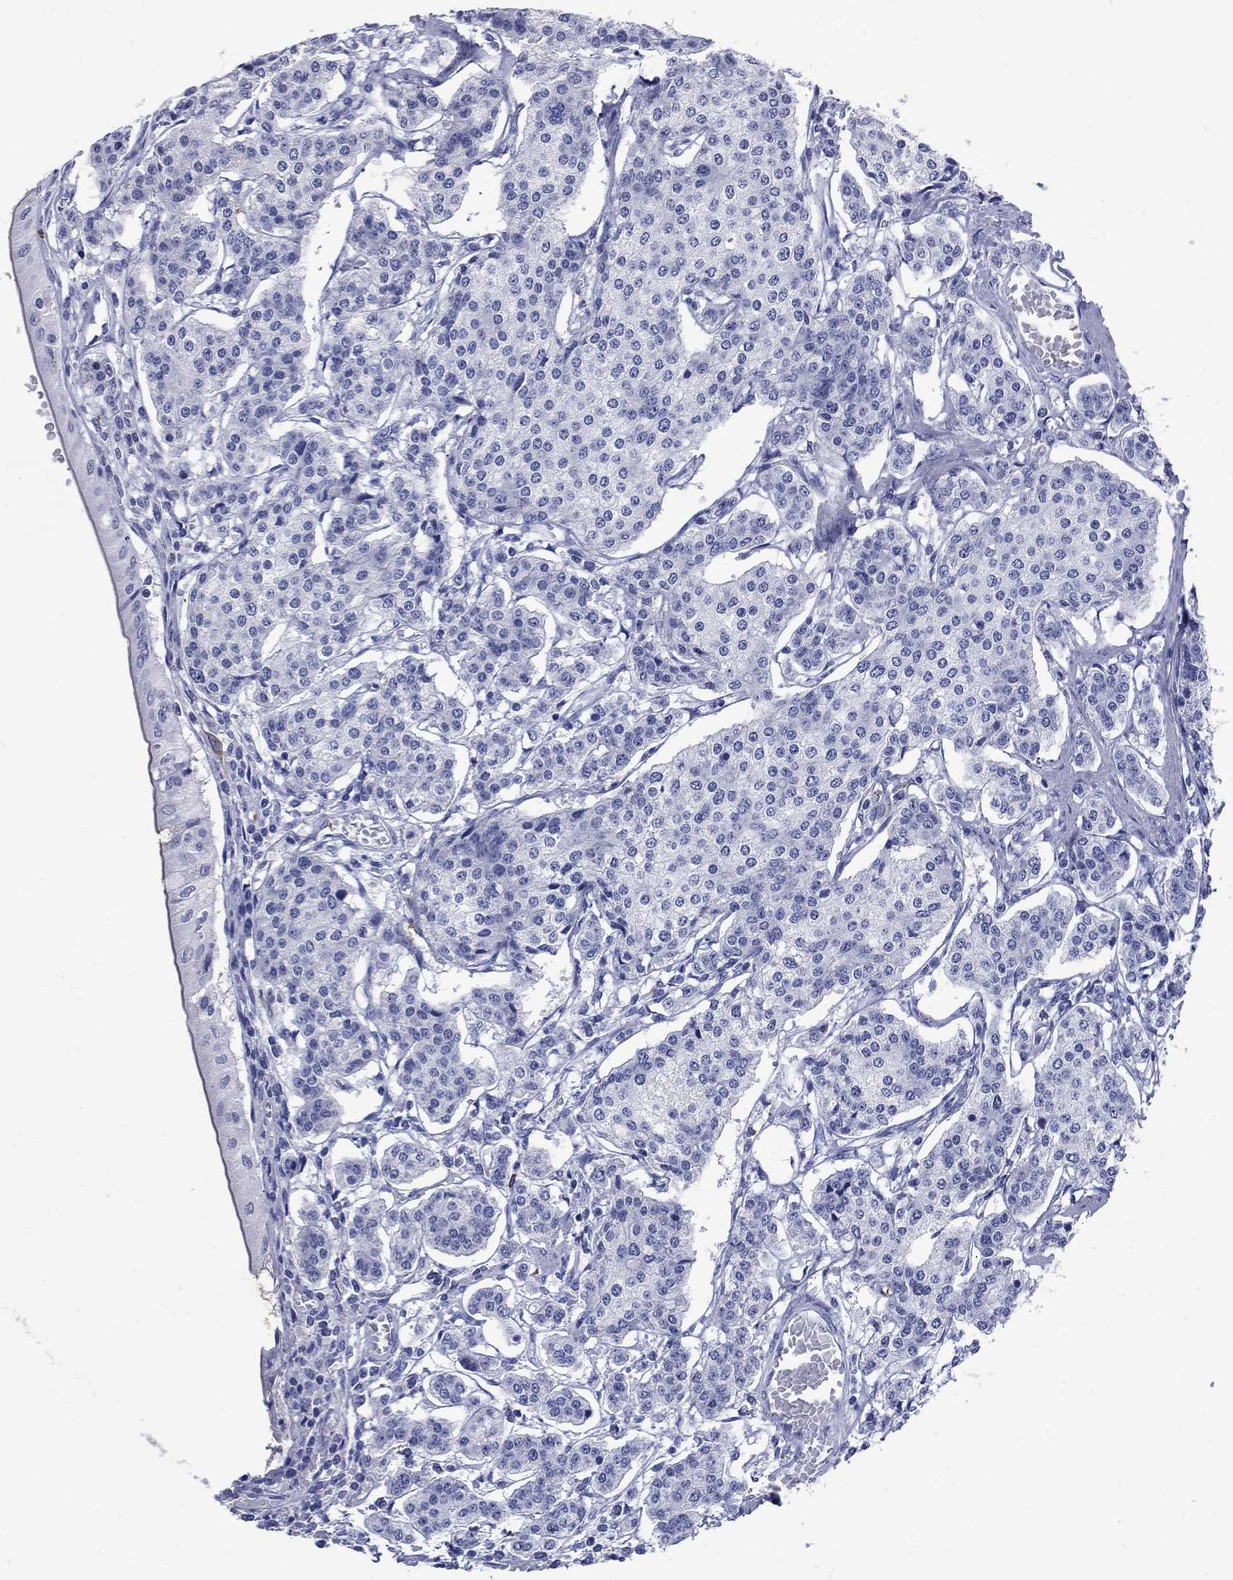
{"staining": {"intensity": "negative", "quantity": "none", "location": "none"}, "tissue": "carcinoid", "cell_type": "Tumor cells", "image_type": "cancer", "snomed": [{"axis": "morphology", "description": "Carcinoid, malignant, NOS"}, {"axis": "topography", "description": "Small intestine"}], "caption": "Carcinoid was stained to show a protein in brown. There is no significant expression in tumor cells.", "gene": "TACC3", "patient": {"sex": "female", "age": 65}}